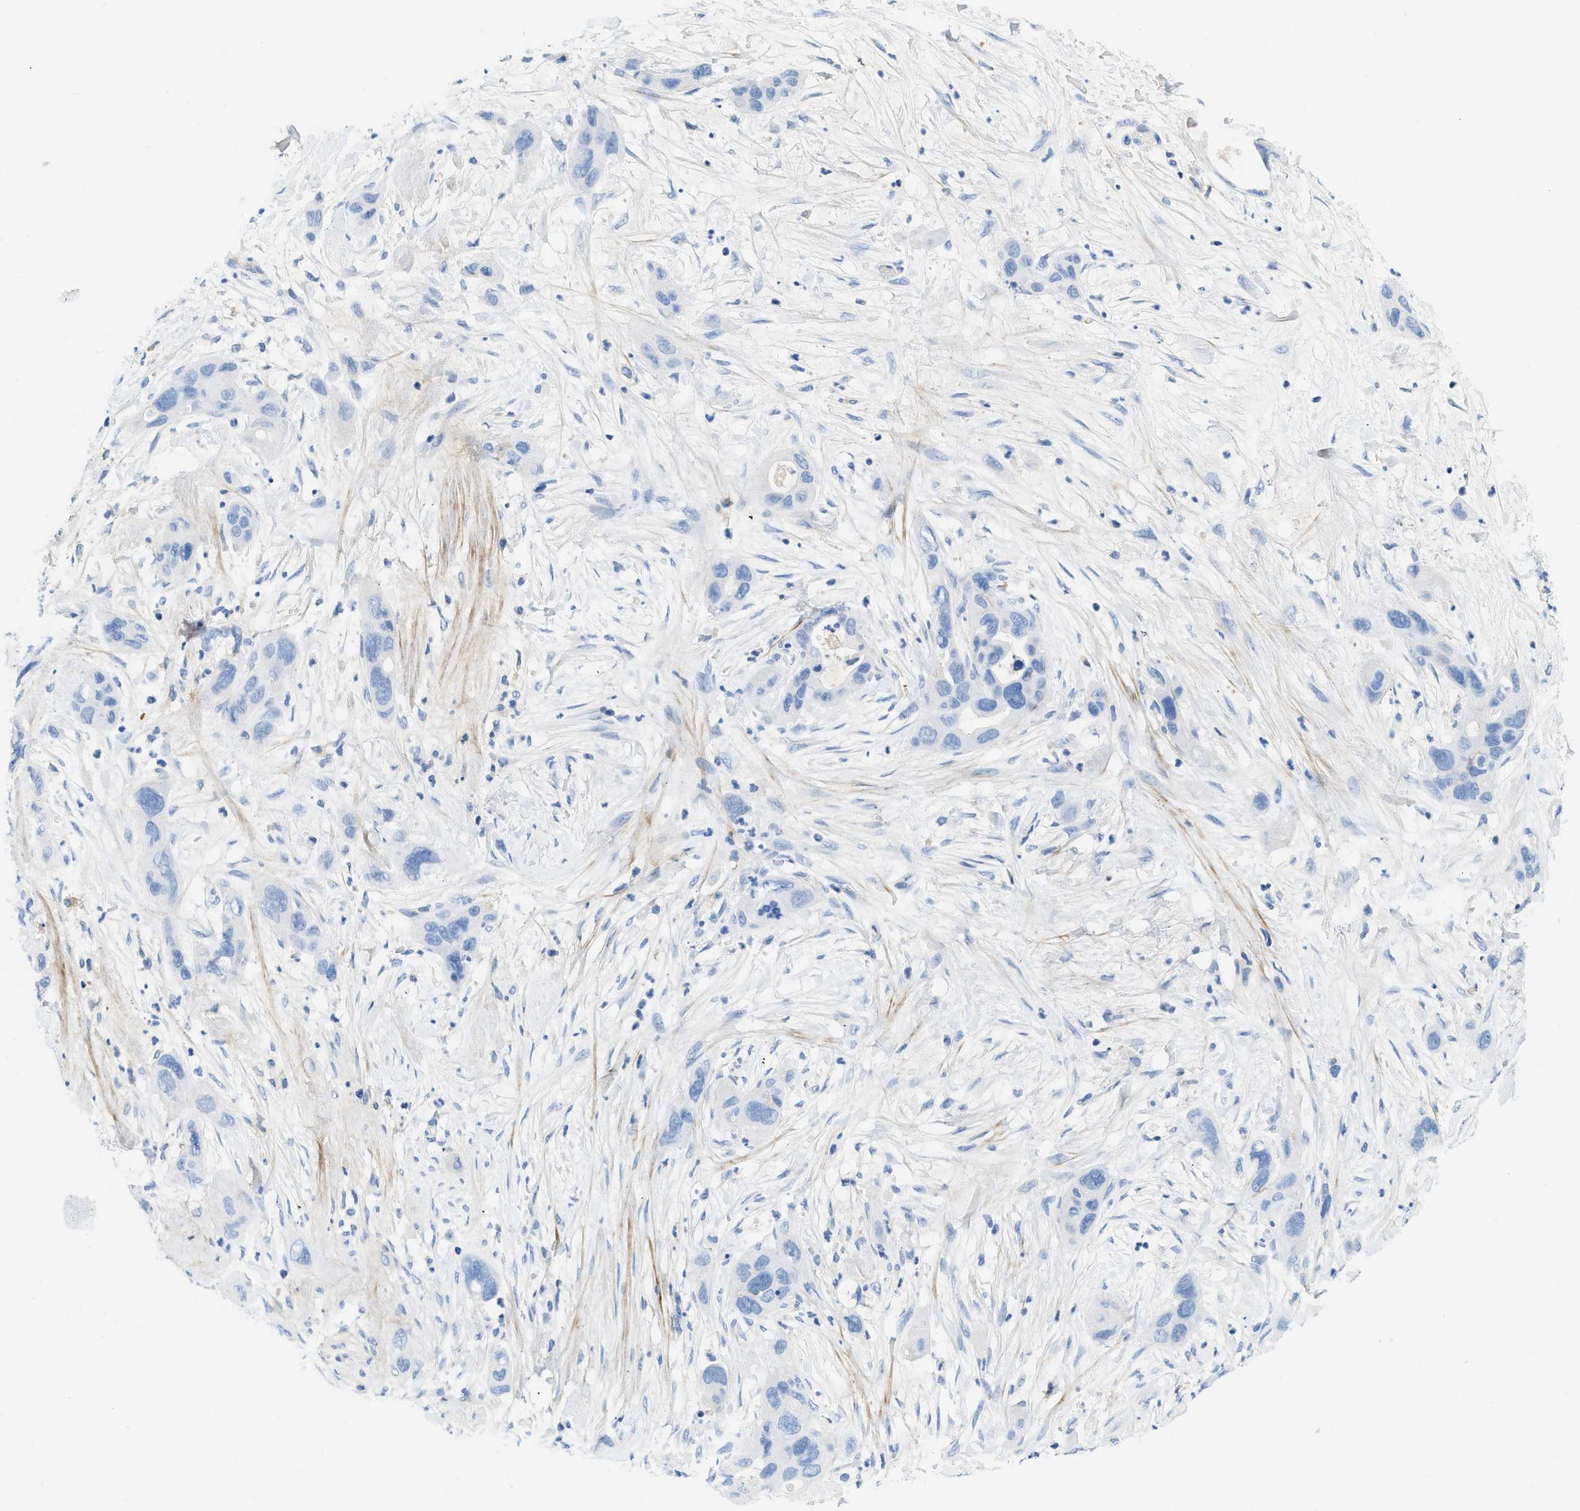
{"staining": {"intensity": "negative", "quantity": "none", "location": "none"}, "tissue": "pancreatic cancer", "cell_type": "Tumor cells", "image_type": "cancer", "snomed": [{"axis": "morphology", "description": "Adenocarcinoma, NOS"}, {"axis": "topography", "description": "Pancreas"}], "caption": "Pancreatic cancer was stained to show a protein in brown. There is no significant expression in tumor cells.", "gene": "COL3A1", "patient": {"sex": "female", "age": 71}}